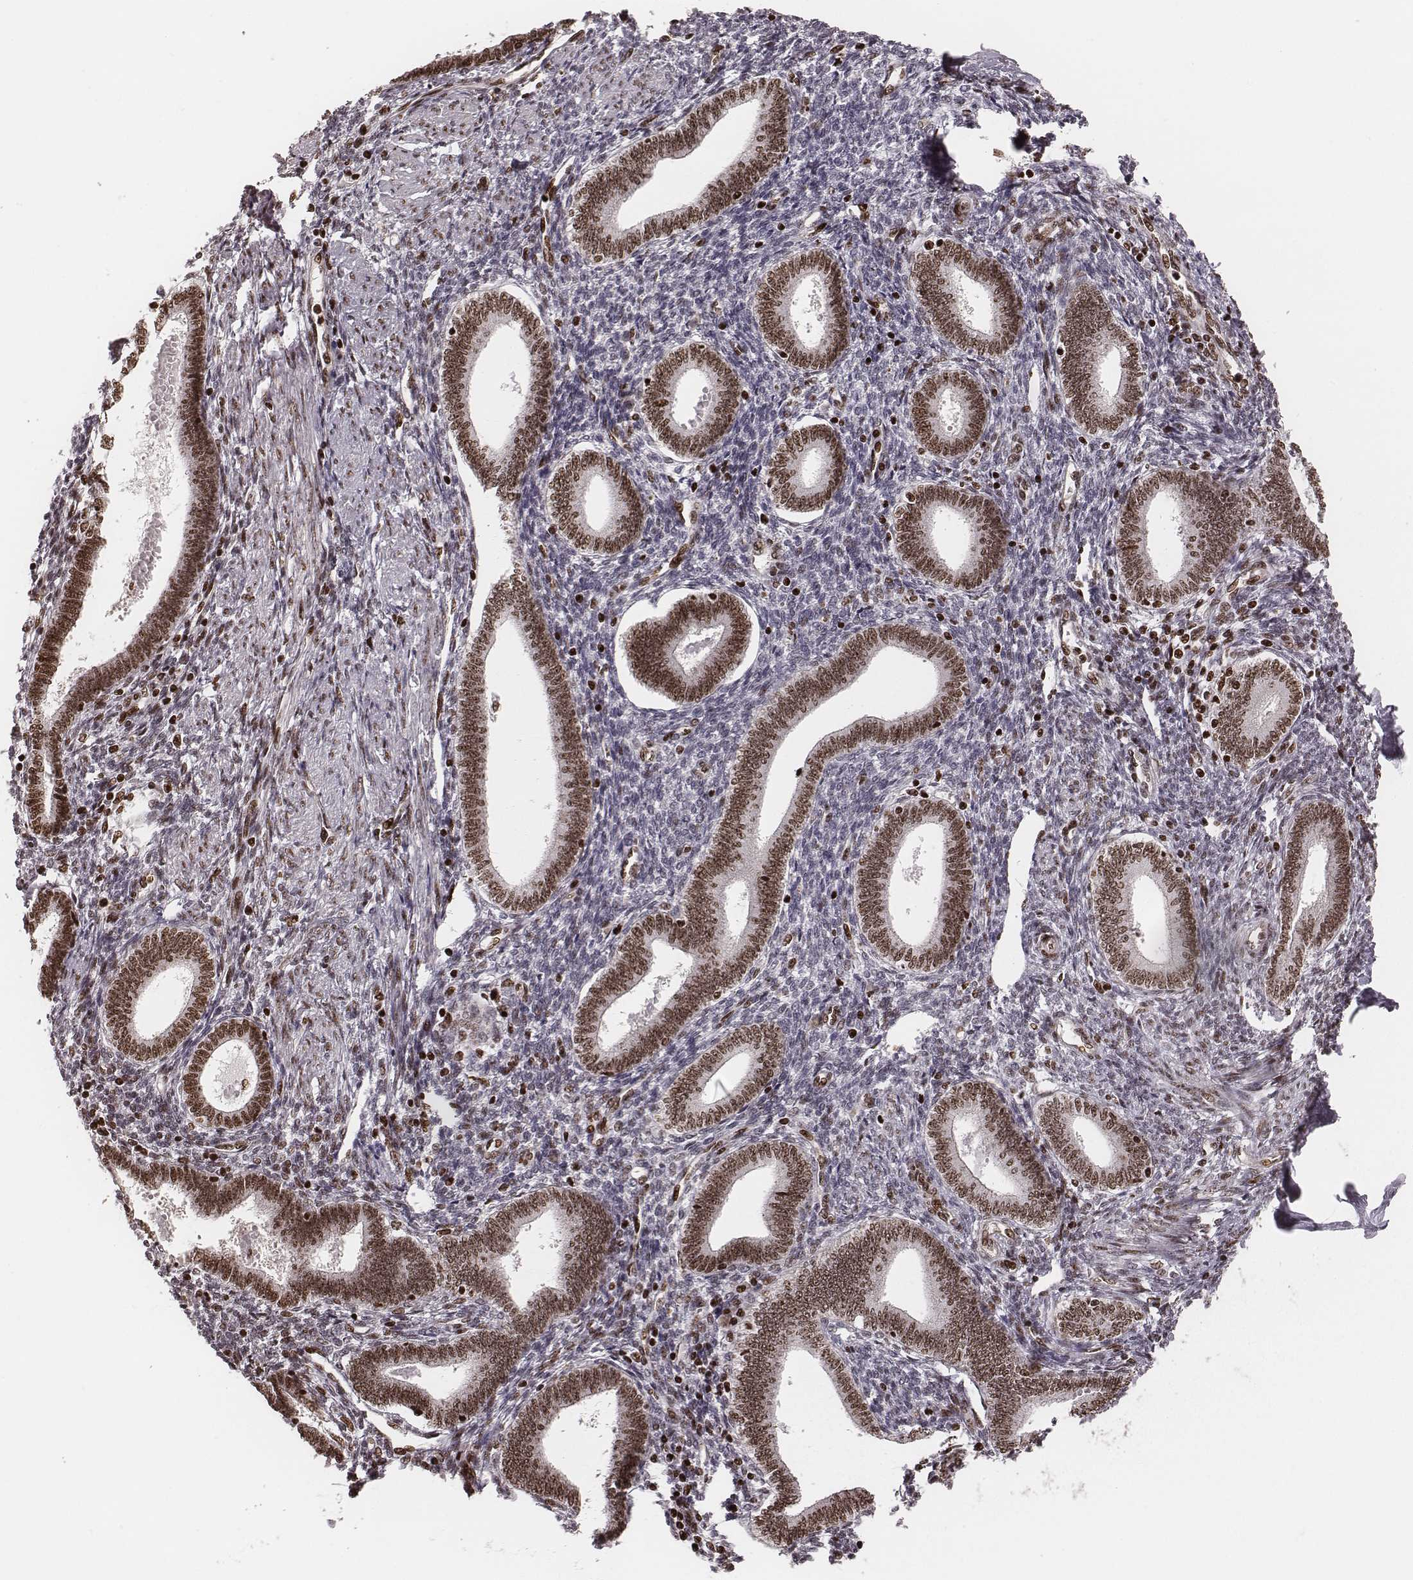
{"staining": {"intensity": "moderate", "quantity": "<25%", "location": "nuclear"}, "tissue": "endometrium", "cell_type": "Cells in endometrial stroma", "image_type": "normal", "snomed": [{"axis": "morphology", "description": "Normal tissue, NOS"}, {"axis": "topography", "description": "Endometrium"}], "caption": "A brown stain shows moderate nuclear staining of a protein in cells in endometrial stroma of unremarkable endometrium.", "gene": "VRK3", "patient": {"sex": "female", "age": 42}}